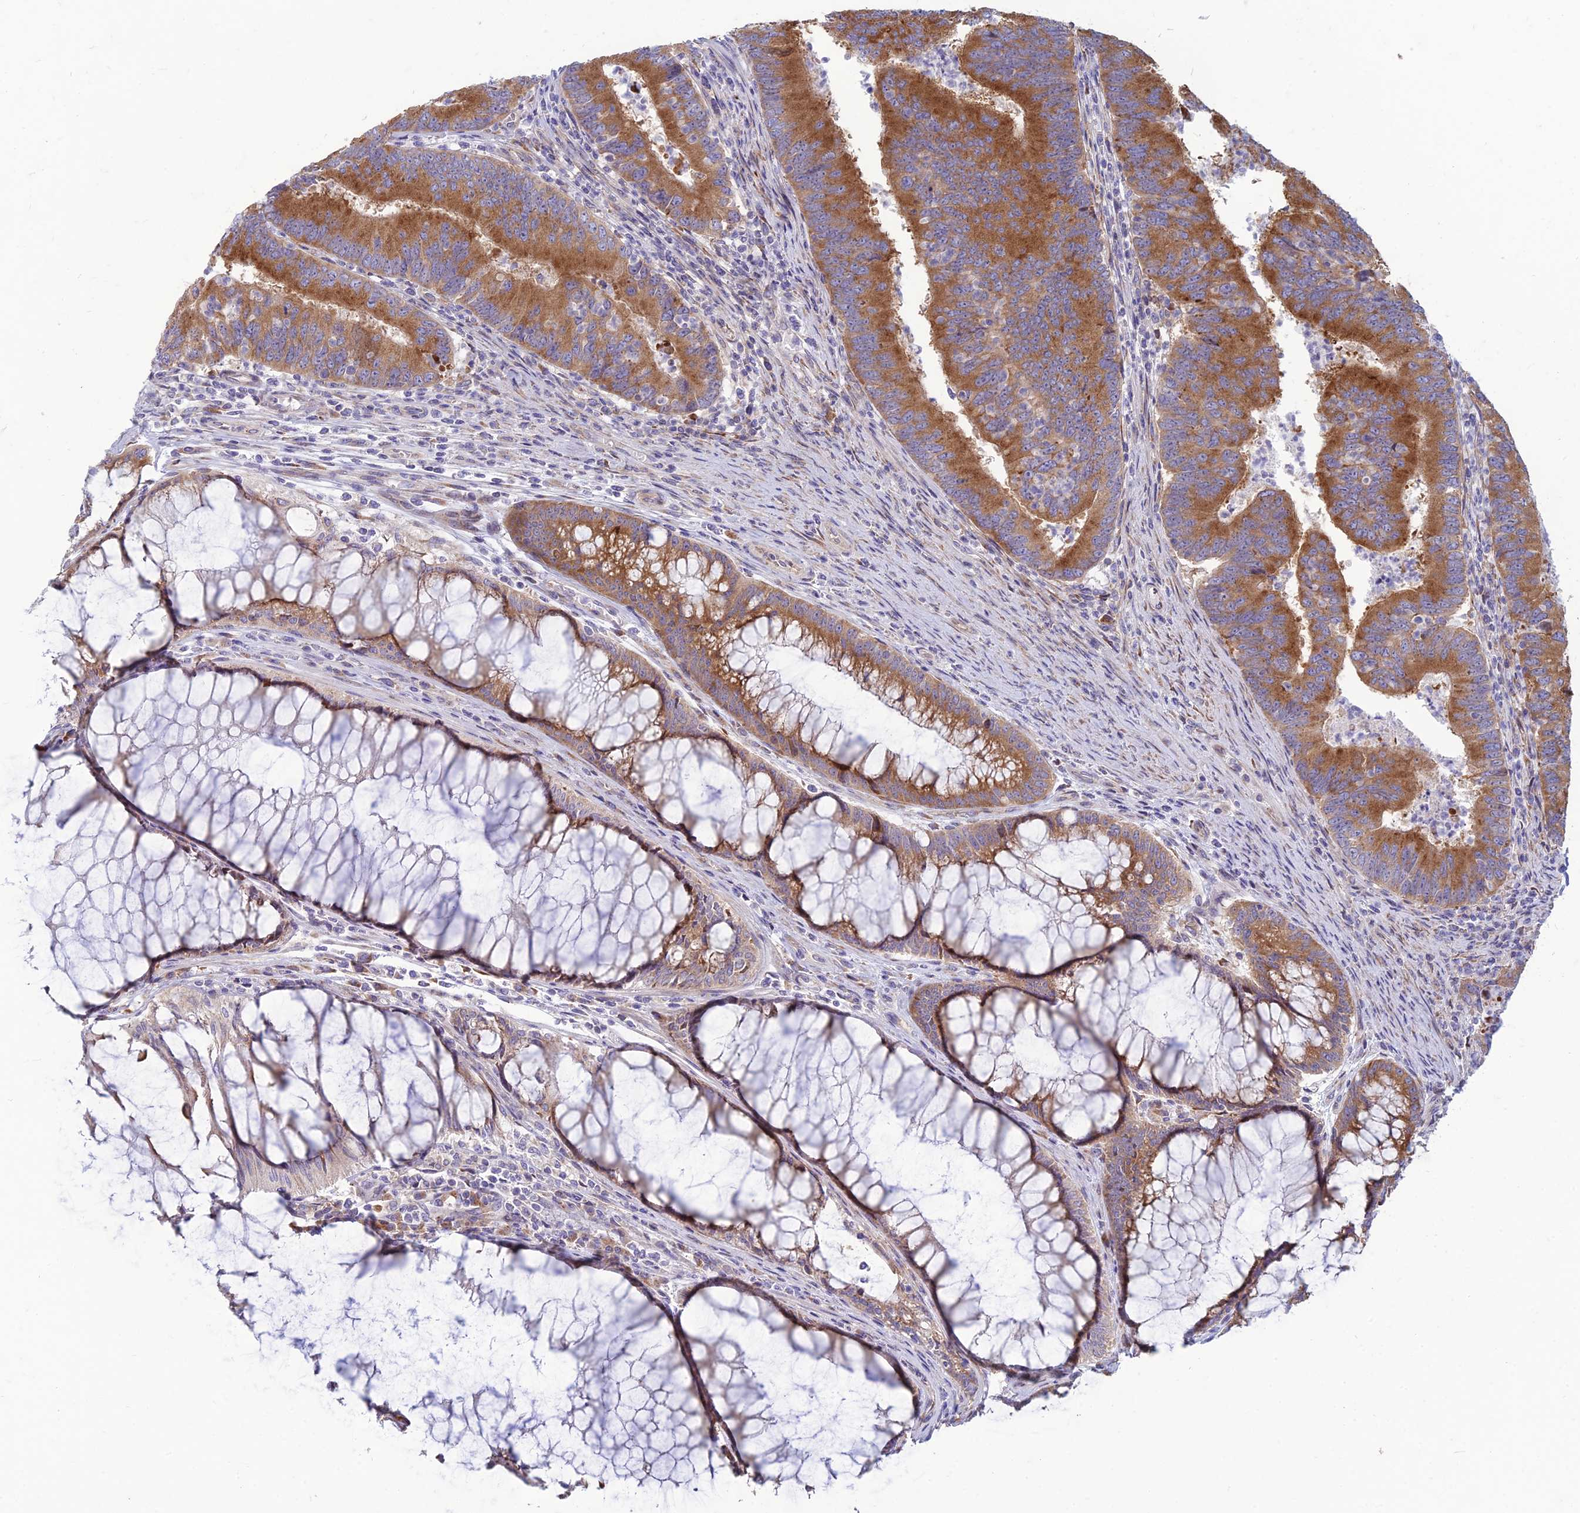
{"staining": {"intensity": "moderate", "quantity": ">75%", "location": "cytoplasmic/membranous"}, "tissue": "colorectal cancer", "cell_type": "Tumor cells", "image_type": "cancer", "snomed": [{"axis": "morphology", "description": "Adenocarcinoma, NOS"}, {"axis": "topography", "description": "Colon"}], "caption": "Immunohistochemical staining of human adenocarcinoma (colorectal) exhibits medium levels of moderate cytoplasmic/membranous staining in about >75% of tumor cells.", "gene": "RPL17-C18orf32", "patient": {"sex": "female", "age": 67}}